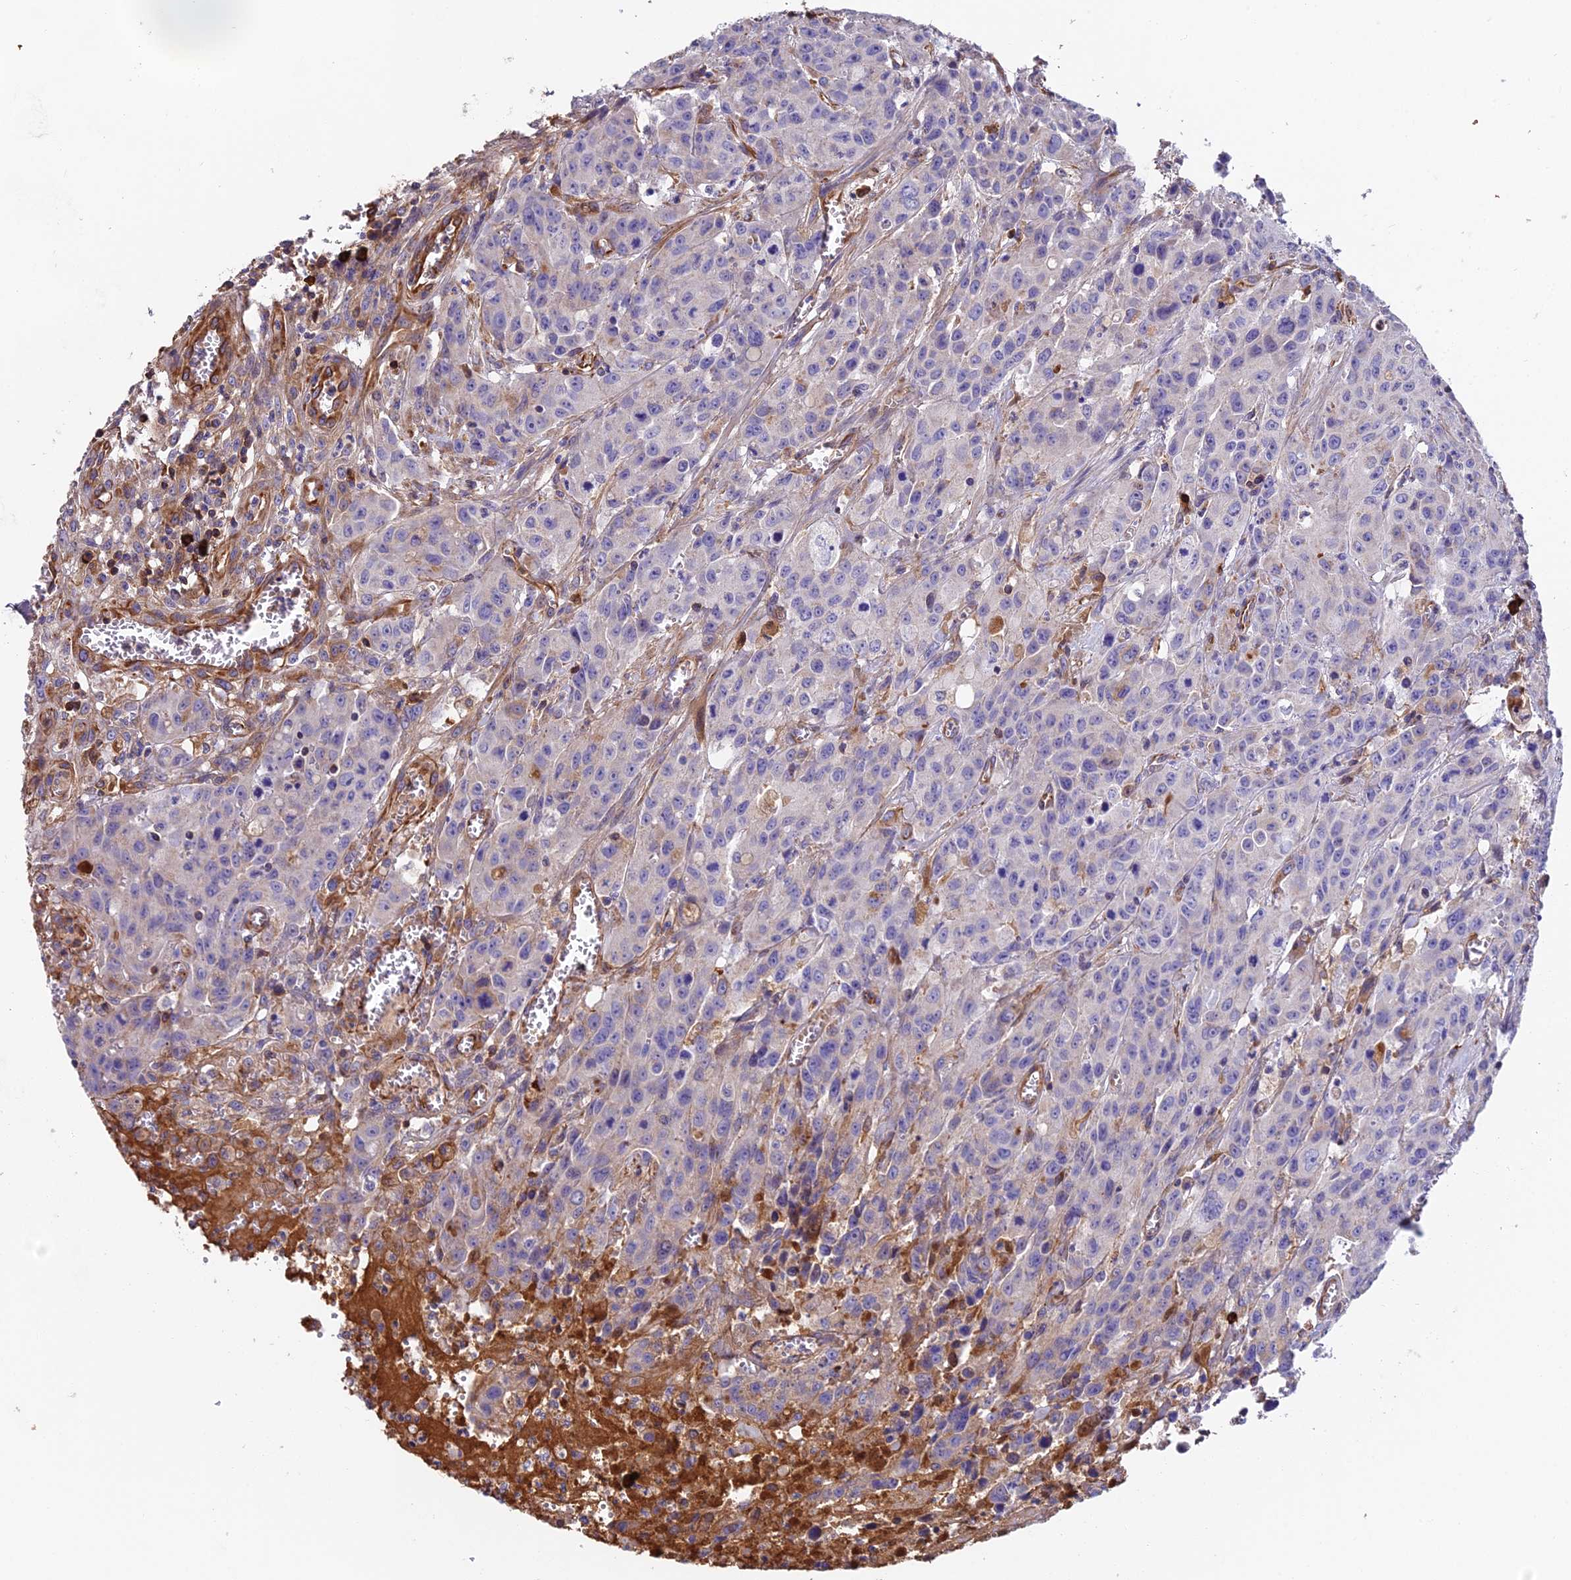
{"staining": {"intensity": "negative", "quantity": "none", "location": "none"}, "tissue": "colorectal cancer", "cell_type": "Tumor cells", "image_type": "cancer", "snomed": [{"axis": "morphology", "description": "Adenocarcinoma, NOS"}, {"axis": "topography", "description": "Colon"}], "caption": "The histopathology image reveals no staining of tumor cells in adenocarcinoma (colorectal).", "gene": "BEX4", "patient": {"sex": "male", "age": 62}}